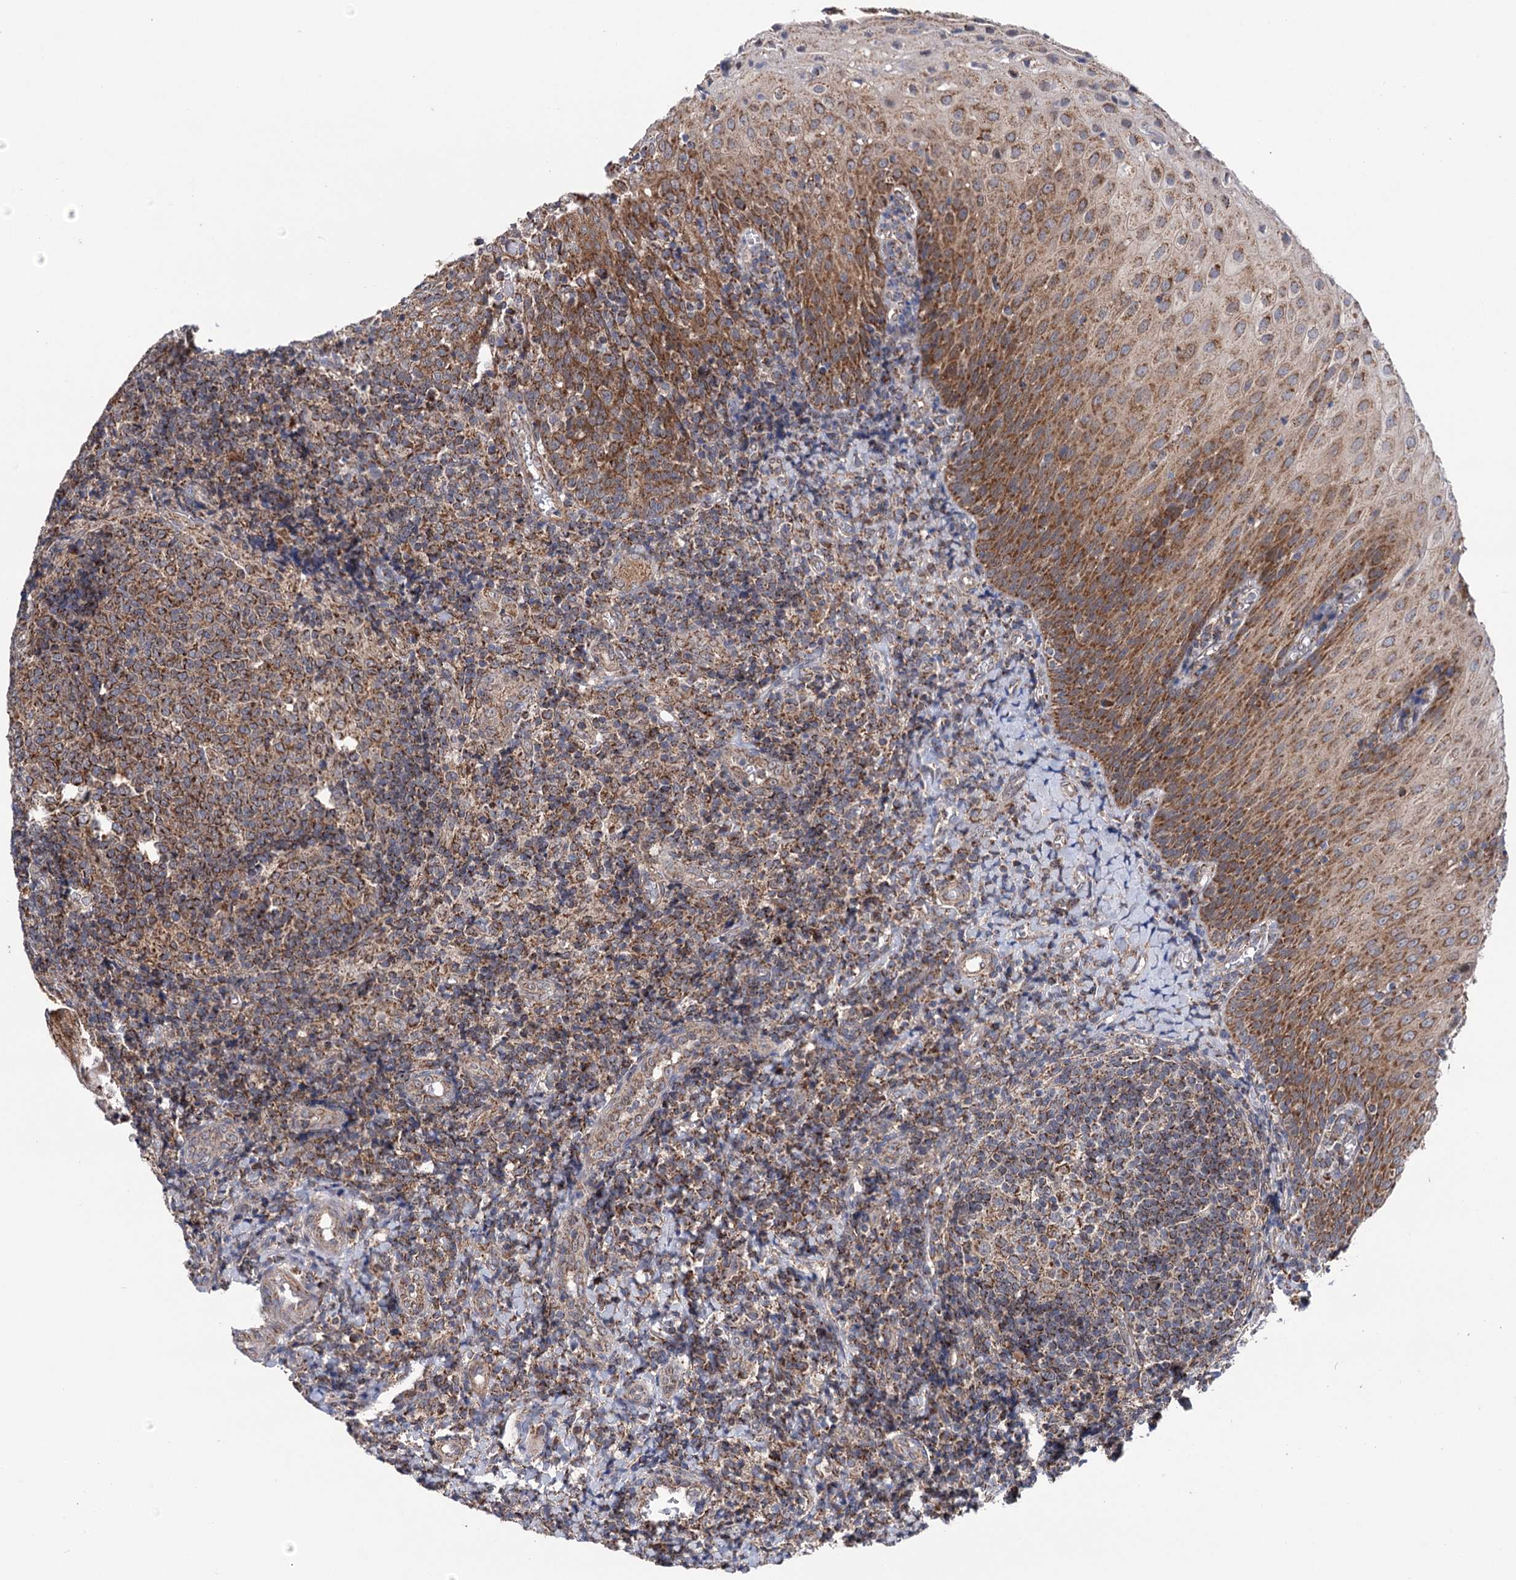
{"staining": {"intensity": "moderate", "quantity": ">75%", "location": "cytoplasmic/membranous"}, "tissue": "tonsil", "cell_type": "Germinal center cells", "image_type": "normal", "snomed": [{"axis": "morphology", "description": "Normal tissue, NOS"}, {"axis": "topography", "description": "Tonsil"}], "caption": "Tonsil stained with immunohistochemistry (IHC) reveals moderate cytoplasmic/membranous expression in about >75% of germinal center cells.", "gene": "SUCLA2", "patient": {"sex": "female", "age": 19}}